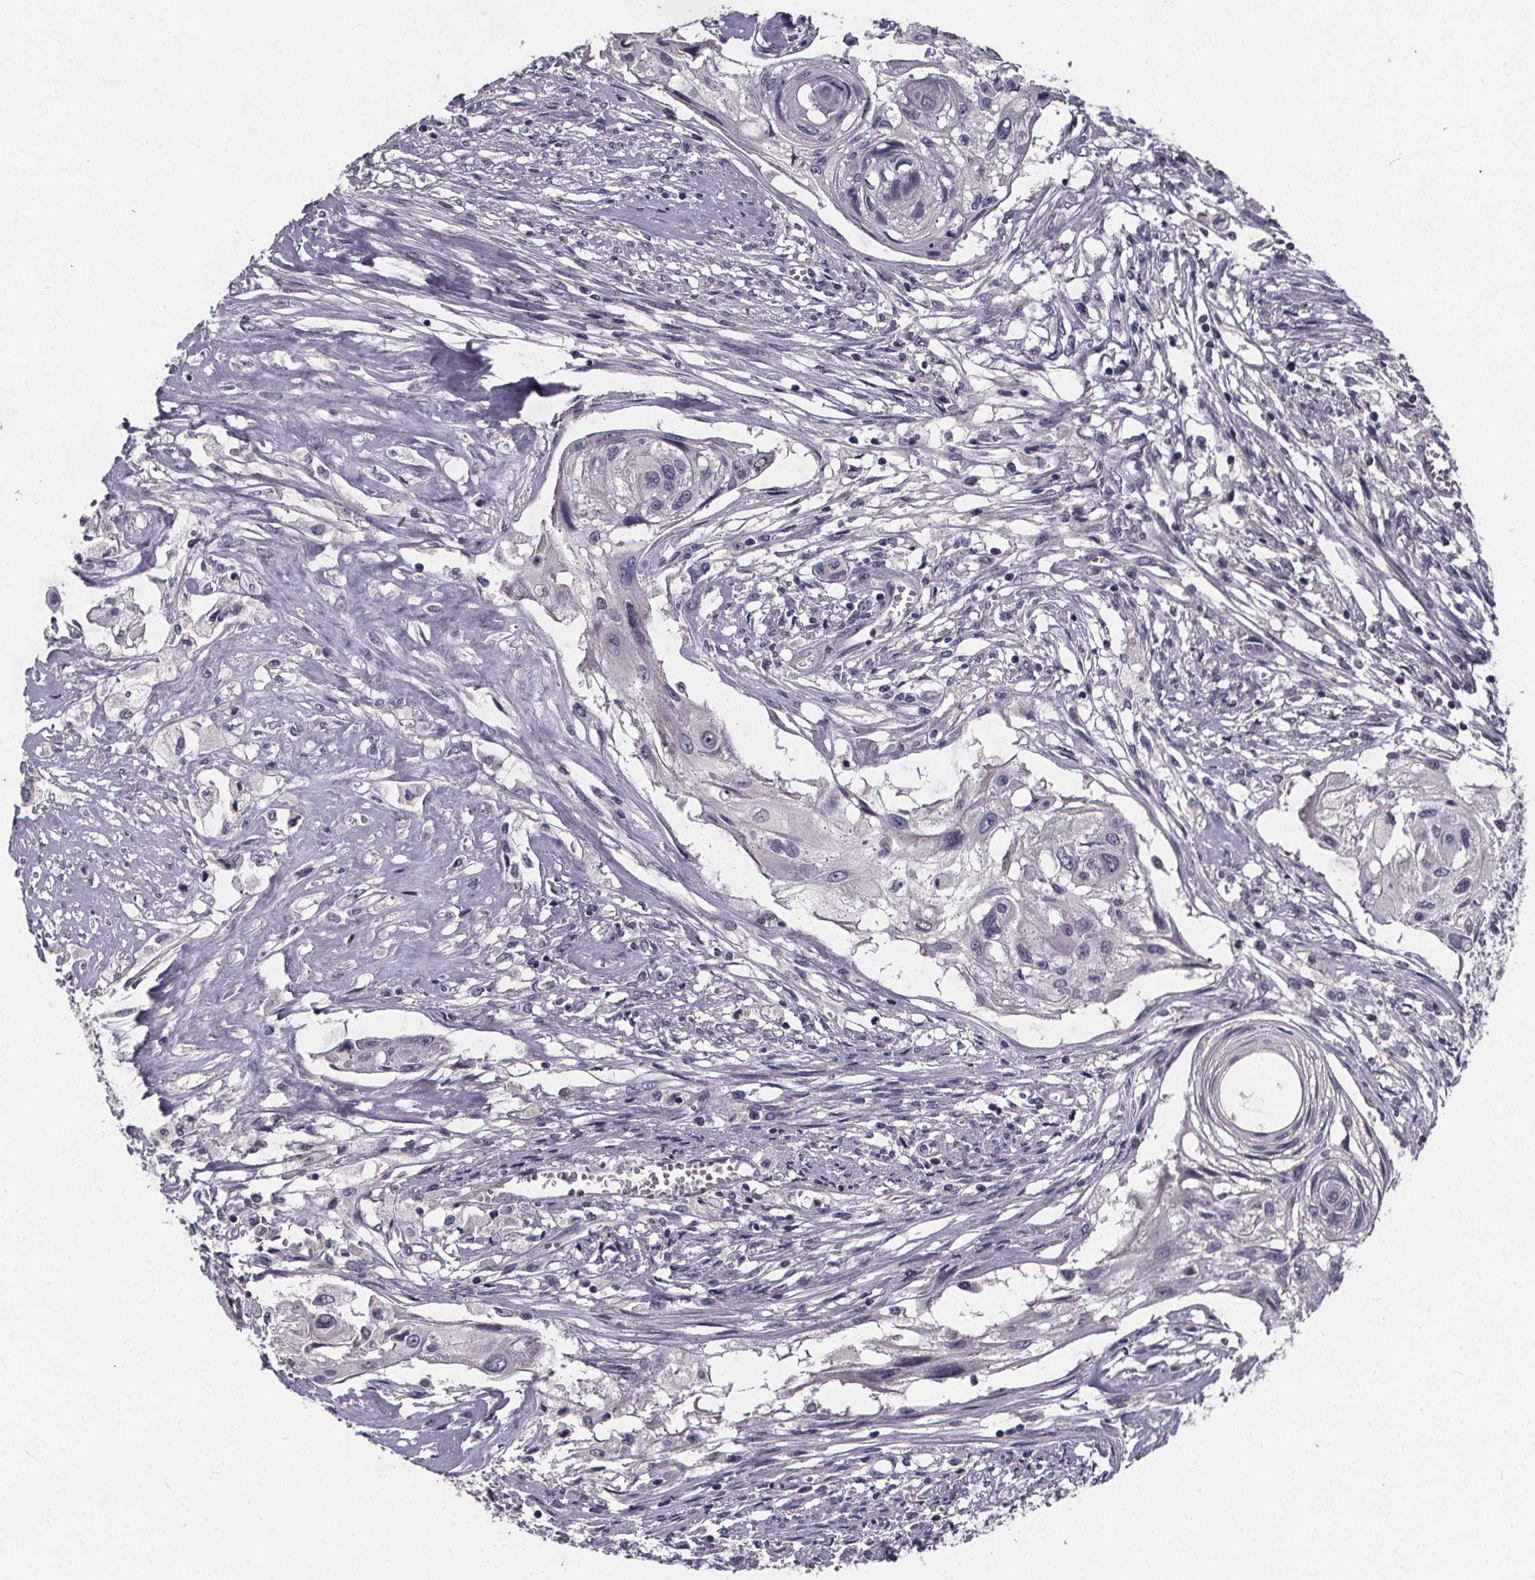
{"staining": {"intensity": "negative", "quantity": "none", "location": "none"}, "tissue": "cervical cancer", "cell_type": "Tumor cells", "image_type": "cancer", "snomed": [{"axis": "morphology", "description": "Squamous cell carcinoma, NOS"}, {"axis": "topography", "description": "Cervix"}], "caption": "Immunohistochemistry of cervical squamous cell carcinoma shows no positivity in tumor cells.", "gene": "AGT", "patient": {"sex": "female", "age": 49}}